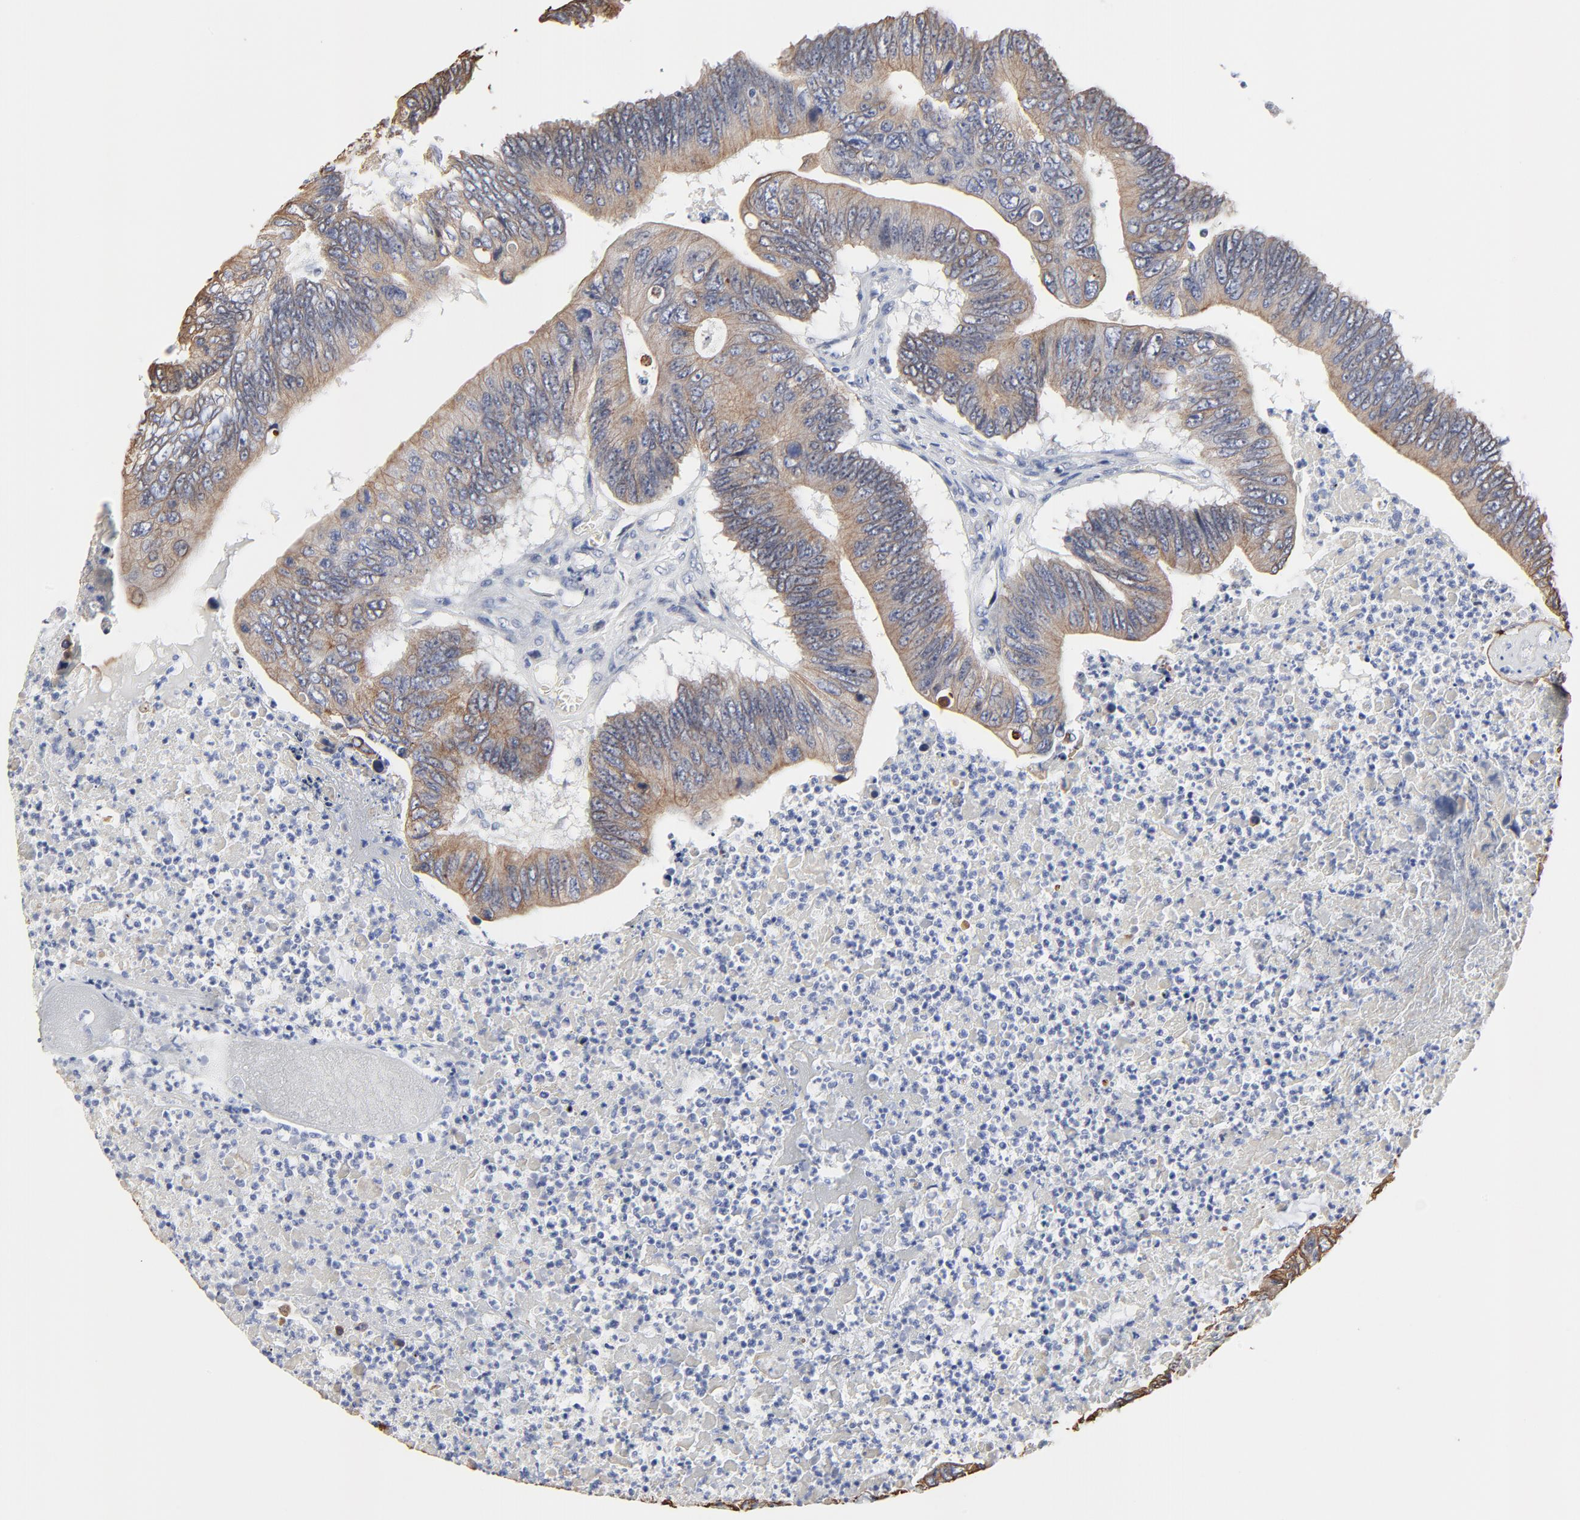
{"staining": {"intensity": "weak", "quantity": ">75%", "location": "cytoplasmic/membranous"}, "tissue": "colorectal cancer", "cell_type": "Tumor cells", "image_type": "cancer", "snomed": [{"axis": "morphology", "description": "Adenocarcinoma, NOS"}, {"axis": "topography", "description": "Colon"}], "caption": "There is low levels of weak cytoplasmic/membranous positivity in tumor cells of colorectal cancer (adenocarcinoma), as demonstrated by immunohistochemical staining (brown color).", "gene": "LNX1", "patient": {"sex": "male", "age": 65}}